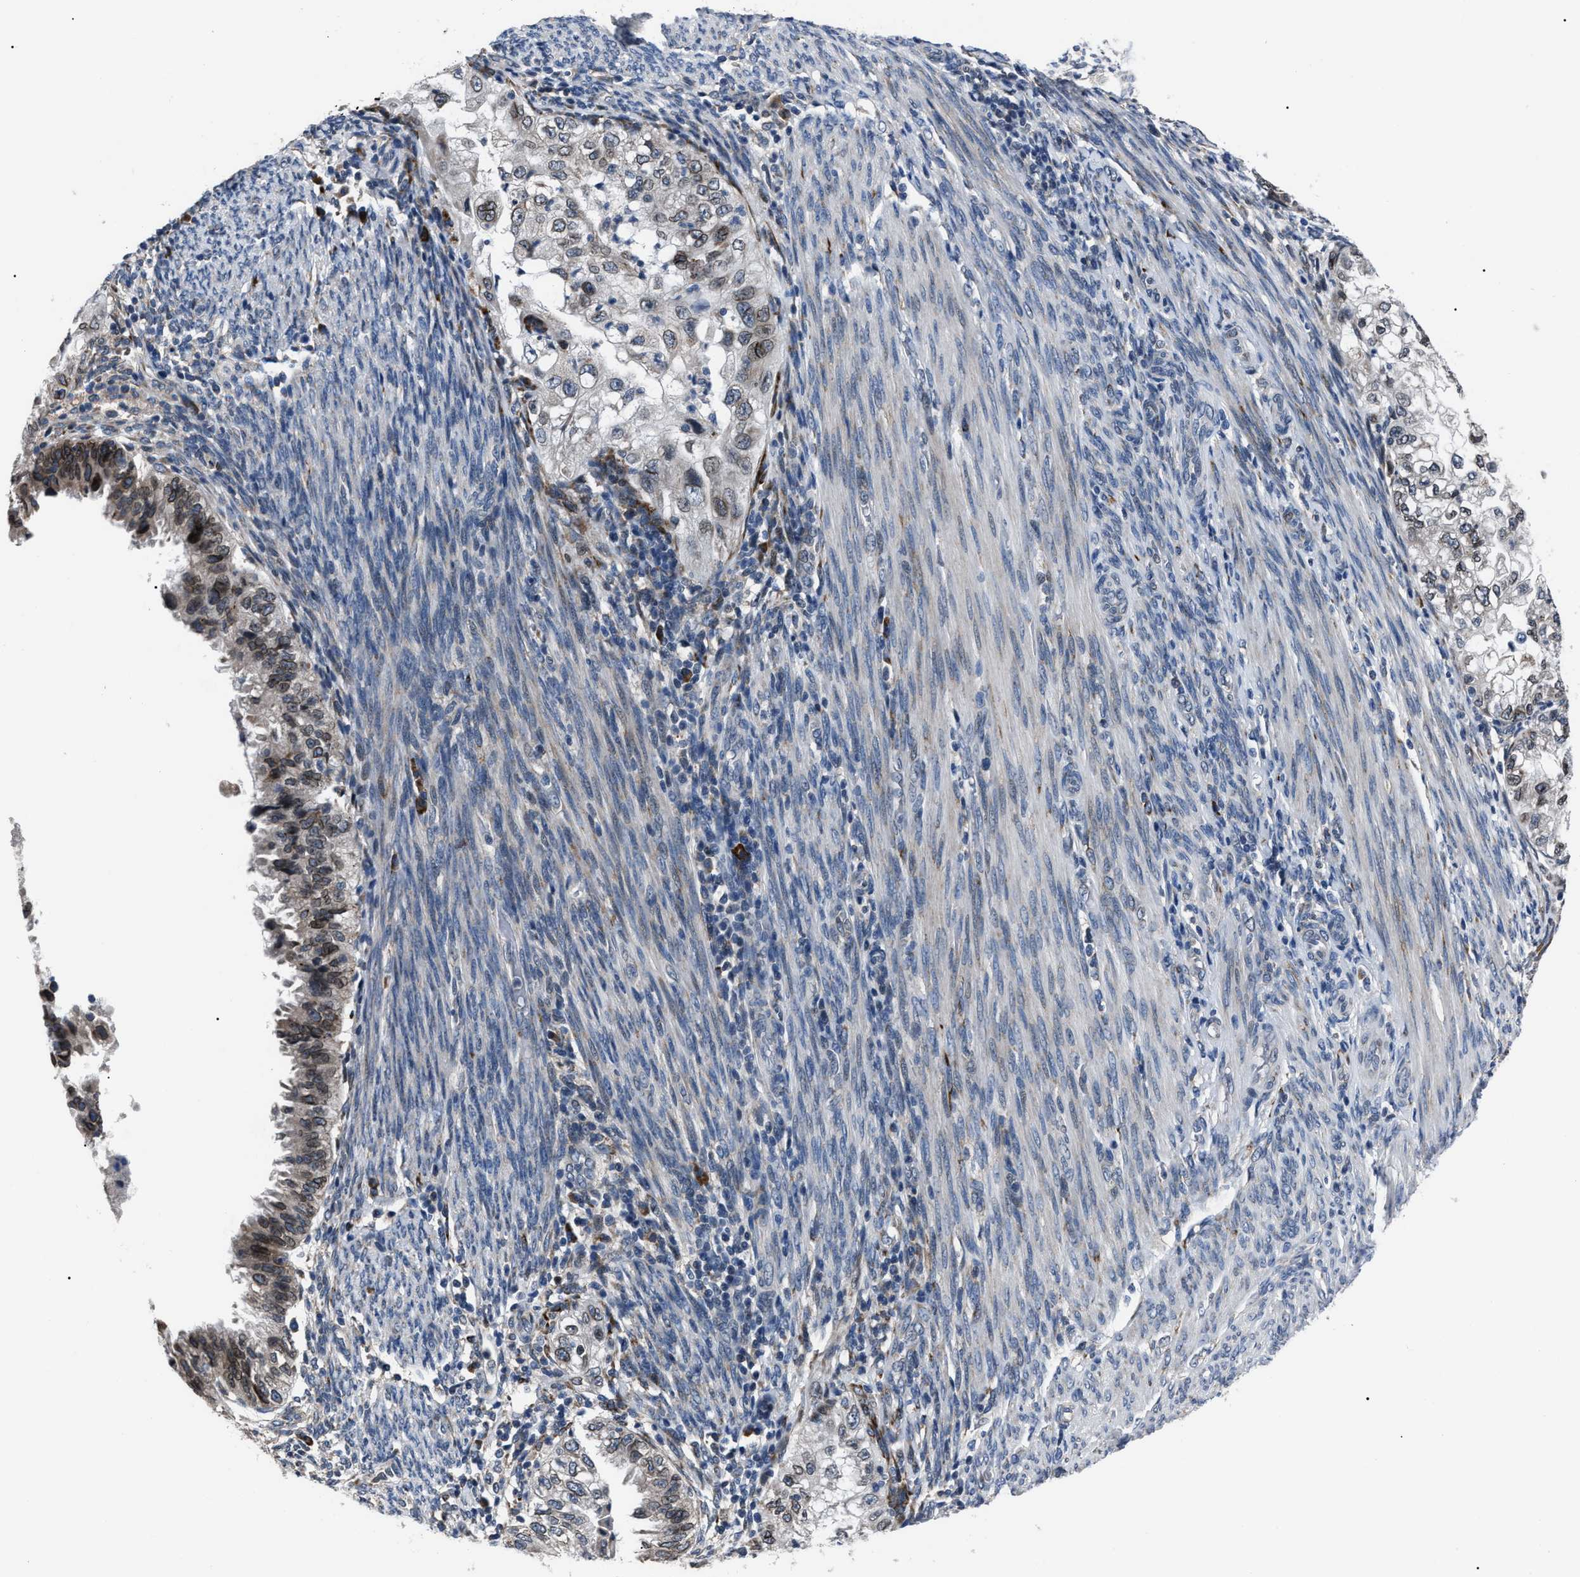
{"staining": {"intensity": "moderate", "quantity": ">75%", "location": "cytoplasmic/membranous"}, "tissue": "endometrial cancer", "cell_type": "Tumor cells", "image_type": "cancer", "snomed": [{"axis": "morphology", "description": "Adenocarcinoma, NOS"}, {"axis": "topography", "description": "Endometrium"}], "caption": "High-power microscopy captured an immunohistochemistry (IHC) micrograph of endometrial cancer (adenocarcinoma), revealing moderate cytoplasmic/membranous expression in approximately >75% of tumor cells.", "gene": "LRRC14", "patient": {"sex": "female", "age": 85}}